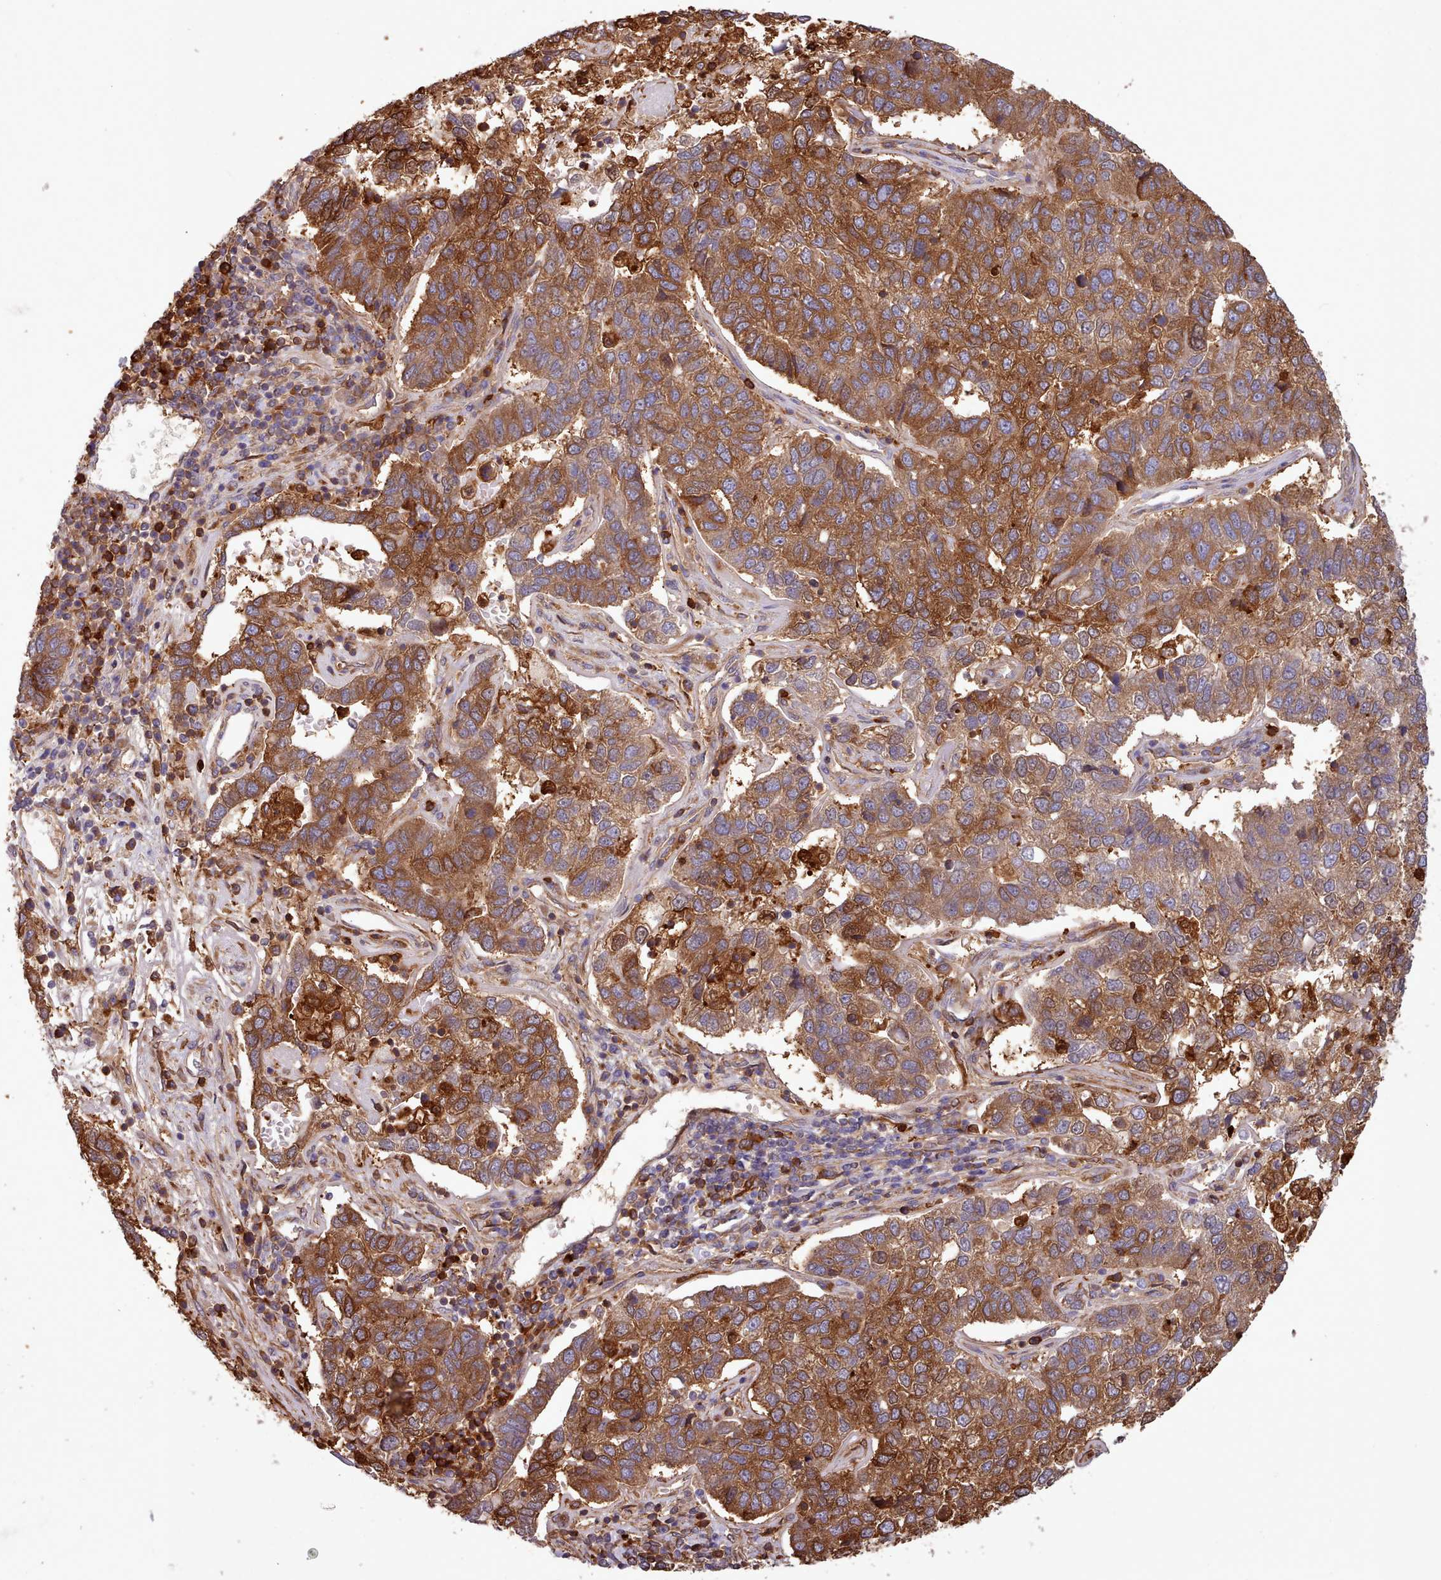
{"staining": {"intensity": "strong", "quantity": ">75%", "location": "cytoplasmic/membranous"}, "tissue": "pancreatic cancer", "cell_type": "Tumor cells", "image_type": "cancer", "snomed": [{"axis": "morphology", "description": "Adenocarcinoma, NOS"}, {"axis": "topography", "description": "Pancreas"}], "caption": "Immunohistochemistry (IHC) staining of pancreatic cancer (adenocarcinoma), which shows high levels of strong cytoplasmic/membranous staining in approximately >75% of tumor cells indicating strong cytoplasmic/membranous protein expression. The staining was performed using DAB (brown) for protein detection and nuclei were counterstained in hematoxylin (blue).", "gene": "SLC4A9", "patient": {"sex": "female", "age": 61}}